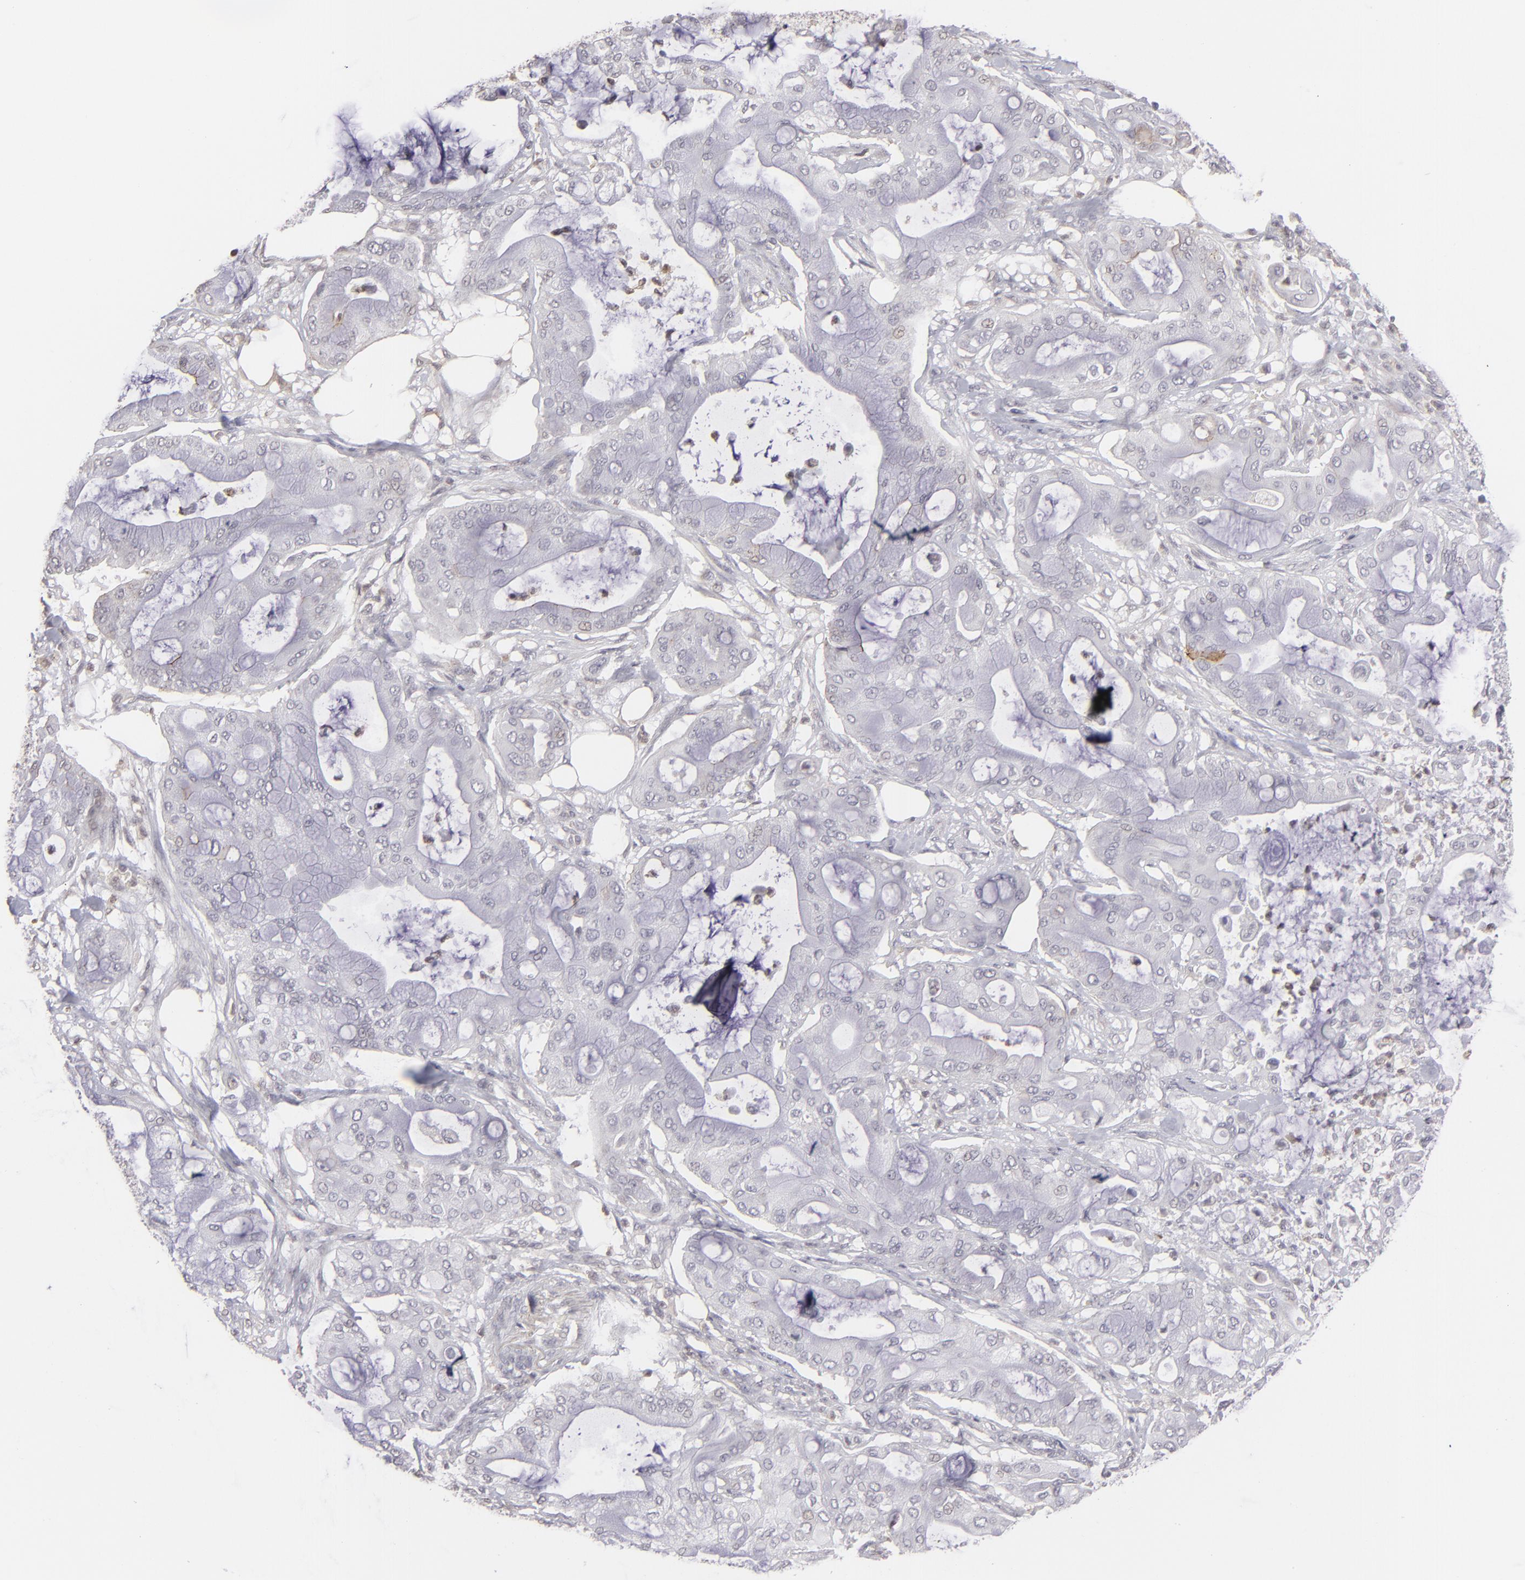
{"staining": {"intensity": "negative", "quantity": "none", "location": "none"}, "tissue": "pancreatic cancer", "cell_type": "Tumor cells", "image_type": "cancer", "snomed": [{"axis": "morphology", "description": "Adenocarcinoma, NOS"}, {"axis": "morphology", "description": "Adenocarcinoma, metastatic, NOS"}, {"axis": "topography", "description": "Lymph node"}, {"axis": "topography", "description": "Pancreas"}, {"axis": "topography", "description": "Duodenum"}], "caption": "IHC histopathology image of pancreatic cancer (adenocarcinoma) stained for a protein (brown), which reveals no positivity in tumor cells.", "gene": "CLDN2", "patient": {"sex": "female", "age": 64}}